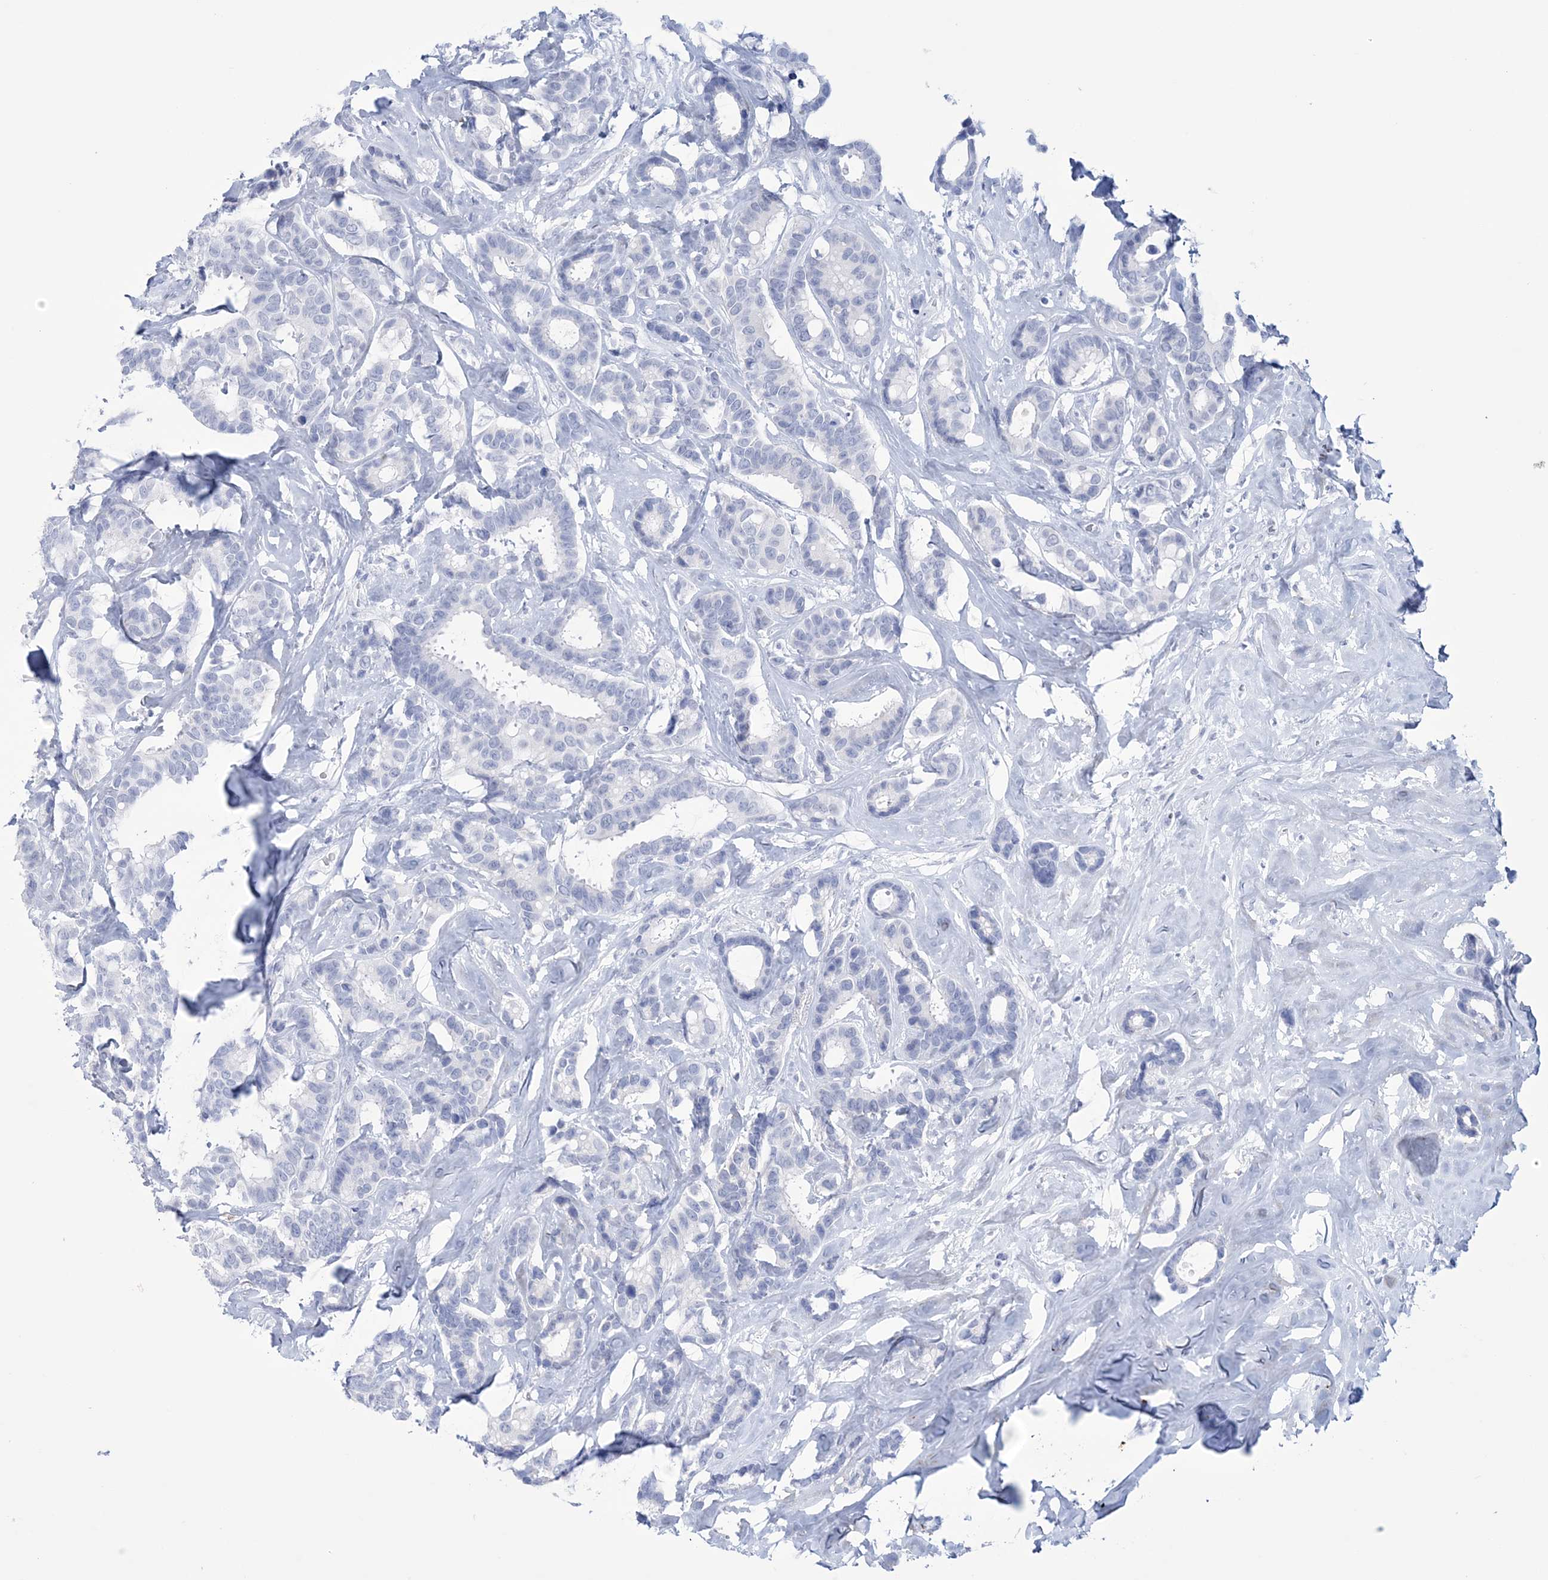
{"staining": {"intensity": "negative", "quantity": "none", "location": "none"}, "tissue": "breast cancer", "cell_type": "Tumor cells", "image_type": "cancer", "snomed": [{"axis": "morphology", "description": "Duct carcinoma"}, {"axis": "topography", "description": "Breast"}], "caption": "Immunohistochemical staining of invasive ductal carcinoma (breast) displays no significant positivity in tumor cells.", "gene": "DPCD", "patient": {"sex": "female", "age": 87}}